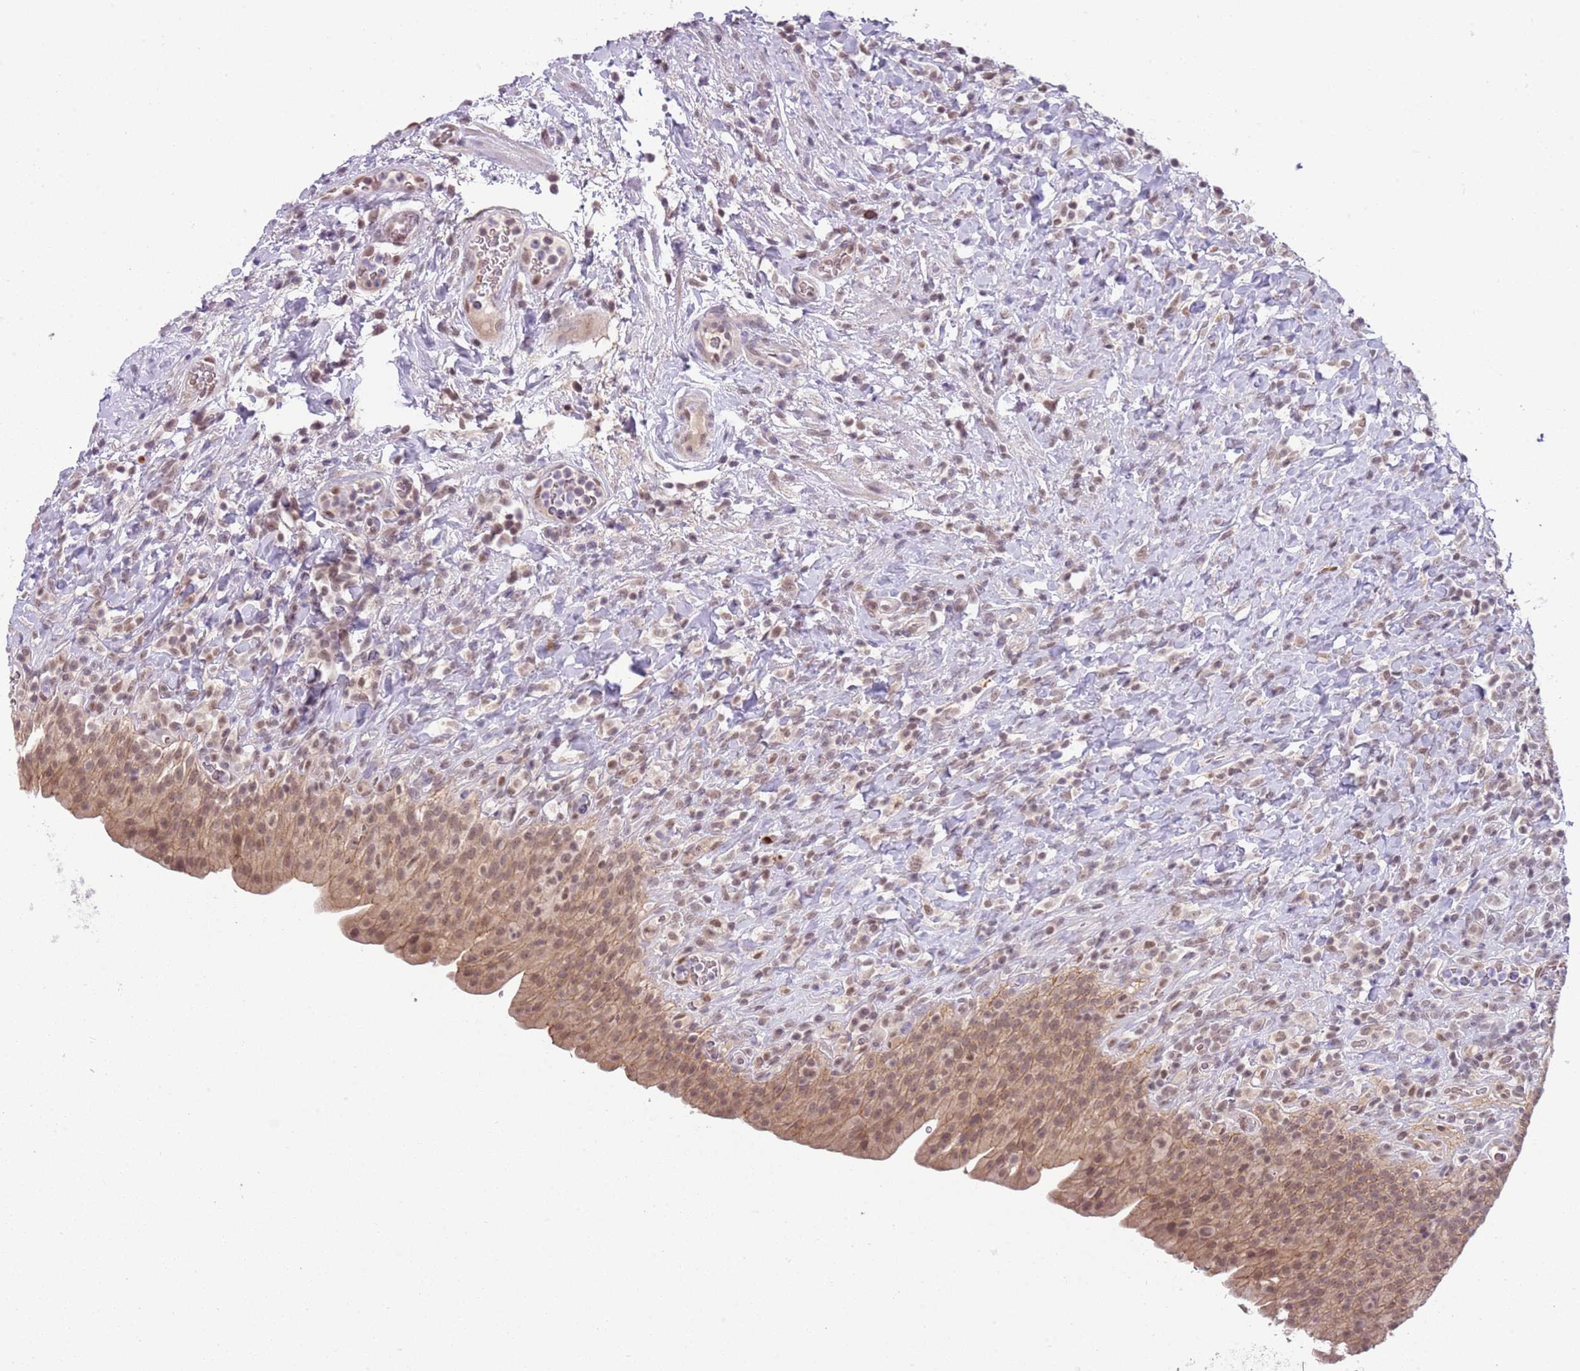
{"staining": {"intensity": "moderate", "quantity": ">75%", "location": "cytoplasmic/membranous,nuclear"}, "tissue": "urinary bladder", "cell_type": "Urothelial cells", "image_type": "normal", "snomed": [{"axis": "morphology", "description": "Normal tissue, NOS"}, {"axis": "morphology", "description": "Inflammation, NOS"}, {"axis": "topography", "description": "Urinary bladder"}], "caption": "Brown immunohistochemical staining in unremarkable urinary bladder demonstrates moderate cytoplasmic/membranous,nuclear positivity in approximately >75% of urothelial cells.", "gene": "TM2D1", "patient": {"sex": "male", "age": 64}}